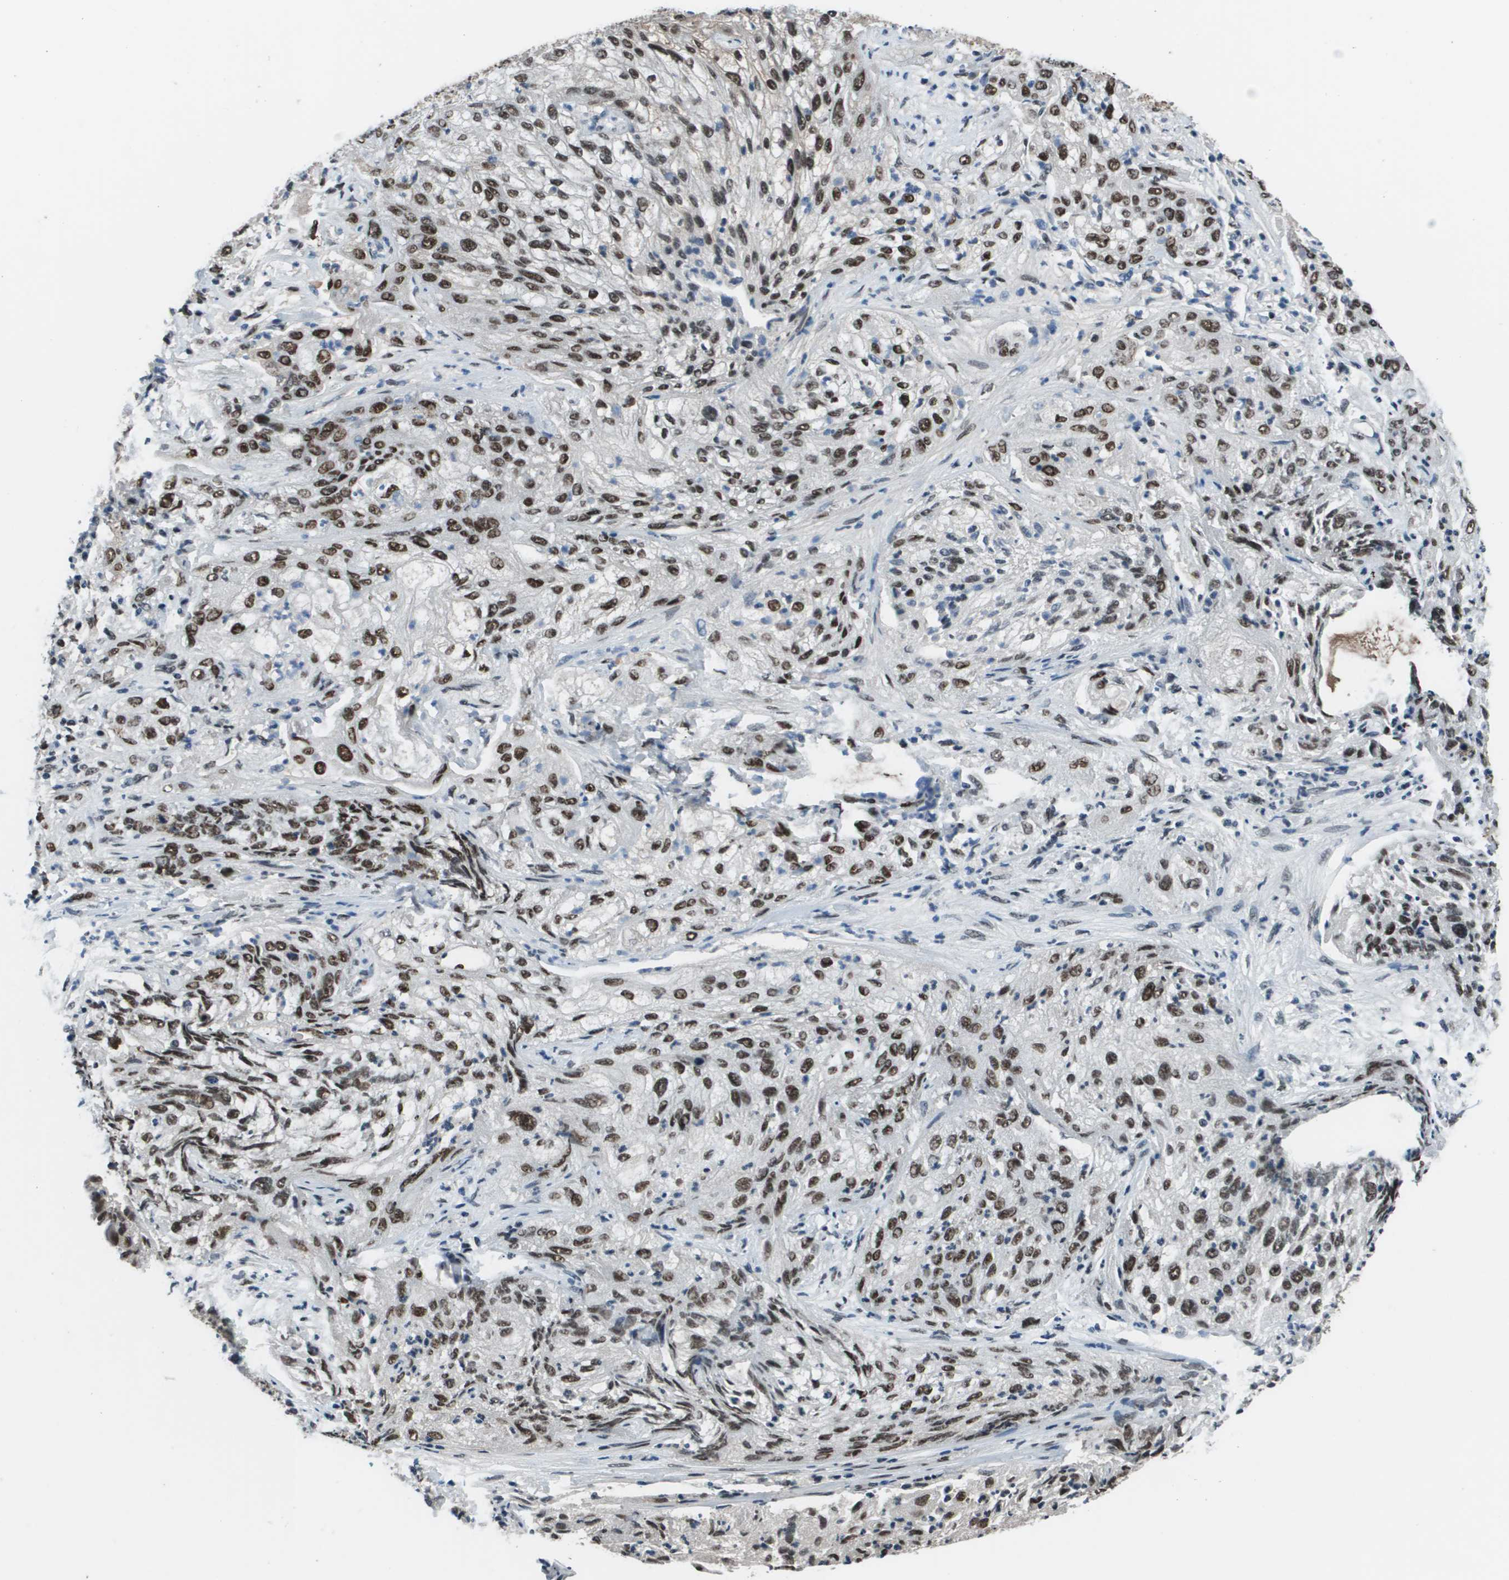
{"staining": {"intensity": "strong", "quantity": ">75%", "location": "nuclear"}, "tissue": "lung cancer", "cell_type": "Tumor cells", "image_type": "cancer", "snomed": [{"axis": "morphology", "description": "Inflammation, NOS"}, {"axis": "morphology", "description": "Squamous cell carcinoma, NOS"}, {"axis": "topography", "description": "Lymph node"}, {"axis": "topography", "description": "Soft tissue"}, {"axis": "topography", "description": "Lung"}], "caption": "This photomicrograph reveals immunohistochemistry staining of squamous cell carcinoma (lung), with high strong nuclear positivity in approximately >75% of tumor cells.", "gene": "THRAP3", "patient": {"sex": "male", "age": 66}}